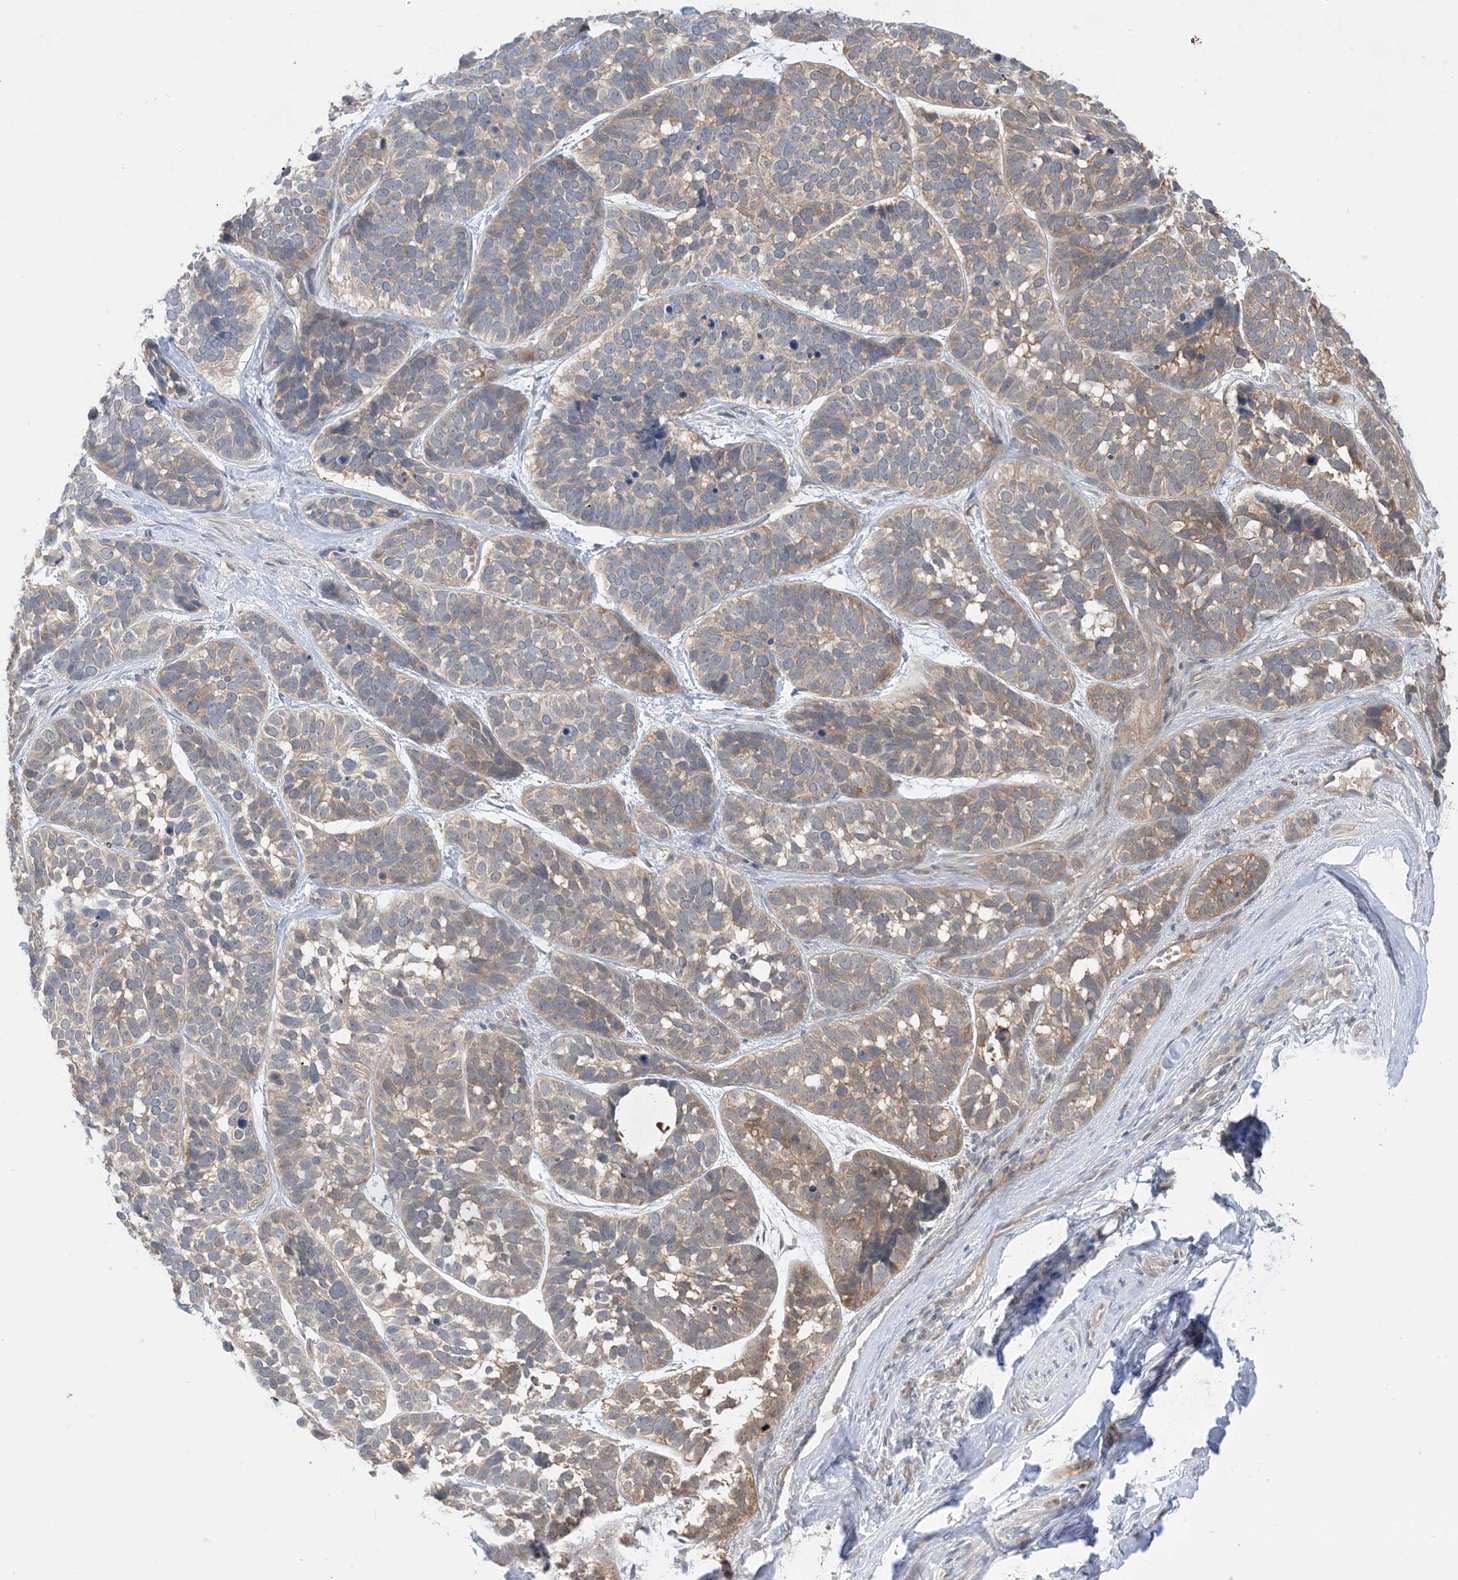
{"staining": {"intensity": "moderate", "quantity": "<25%", "location": "cytoplasmic/membranous"}, "tissue": "skin cancer", "cell_type": "Tumor cells", "image_type": "cancer", "snomed": [{"axis": "morphology", "description": "Basal cell carcinoma"}, {"axis": "topography", "description": "Skin"}], "caption": "Immunohistochemical staining of human basal cell carcinoma (skin) exhibits low levels of moderate cytoplasmic/membranous positivity in about <25% of tumor cells.", "gene": "WDR26", "patient": {"sex": "male", "age": 62}}